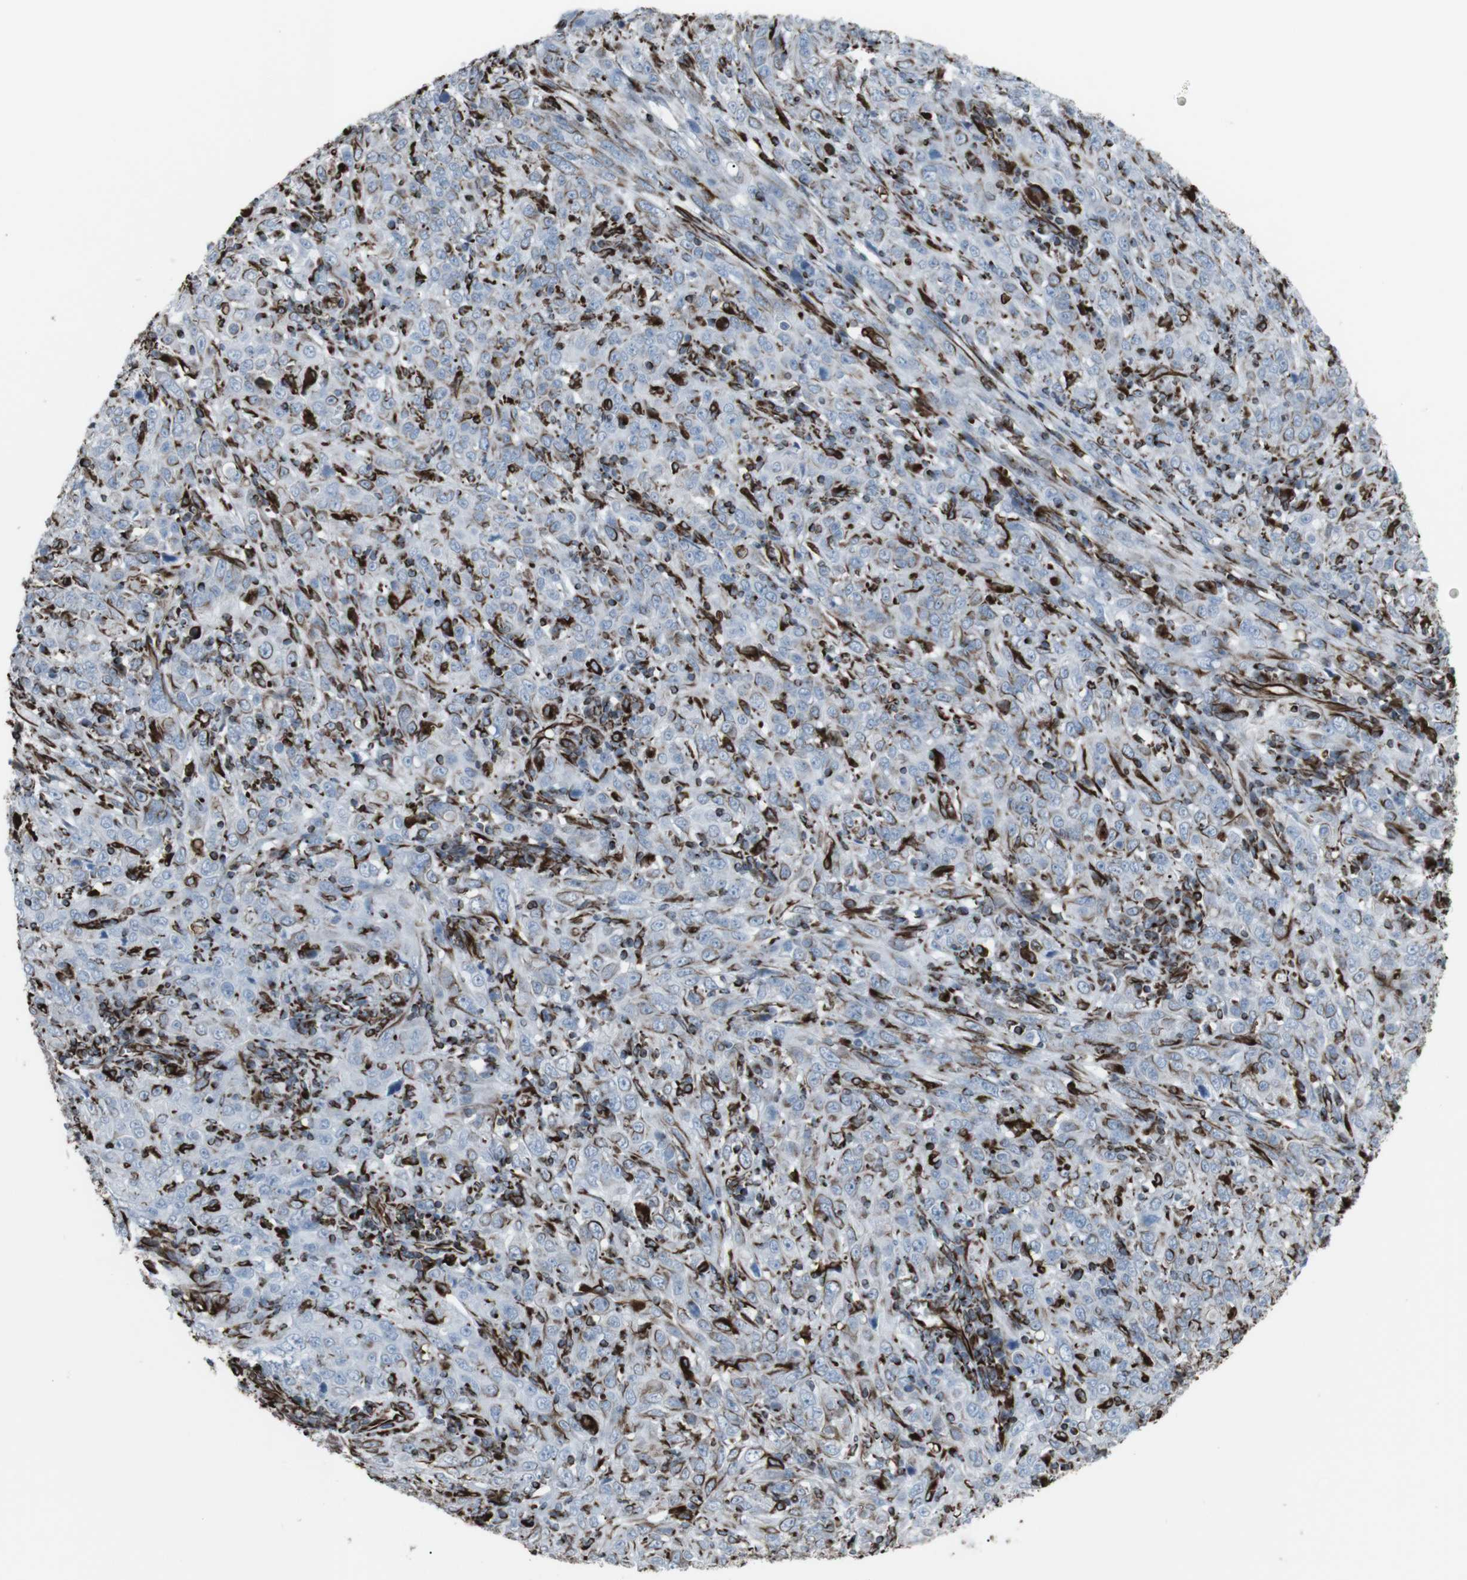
{"staining": {"intensity": "moderate", "quantity": "<25%", "location": "cytoplasmic/membranous"}, "tissue": "cervical cancer", "cell_type": "Tumor cells", "image_type": "cancer", "snomed": [{"axis": "morphology", "description": "Squamous cell carcinoma, NOS"}, {"axis": "topography", "description": "Cervix"}], "caption": "Approximately <25% of tumor cells in squamous cell carcinoma (cervical) demonstrate moderate cytoplasmic/membranous protein expression as visualized by brown immunohistochemical staining.", "gene": "ZDHHC6", "patient": {"sex": "female", "age": 46}}